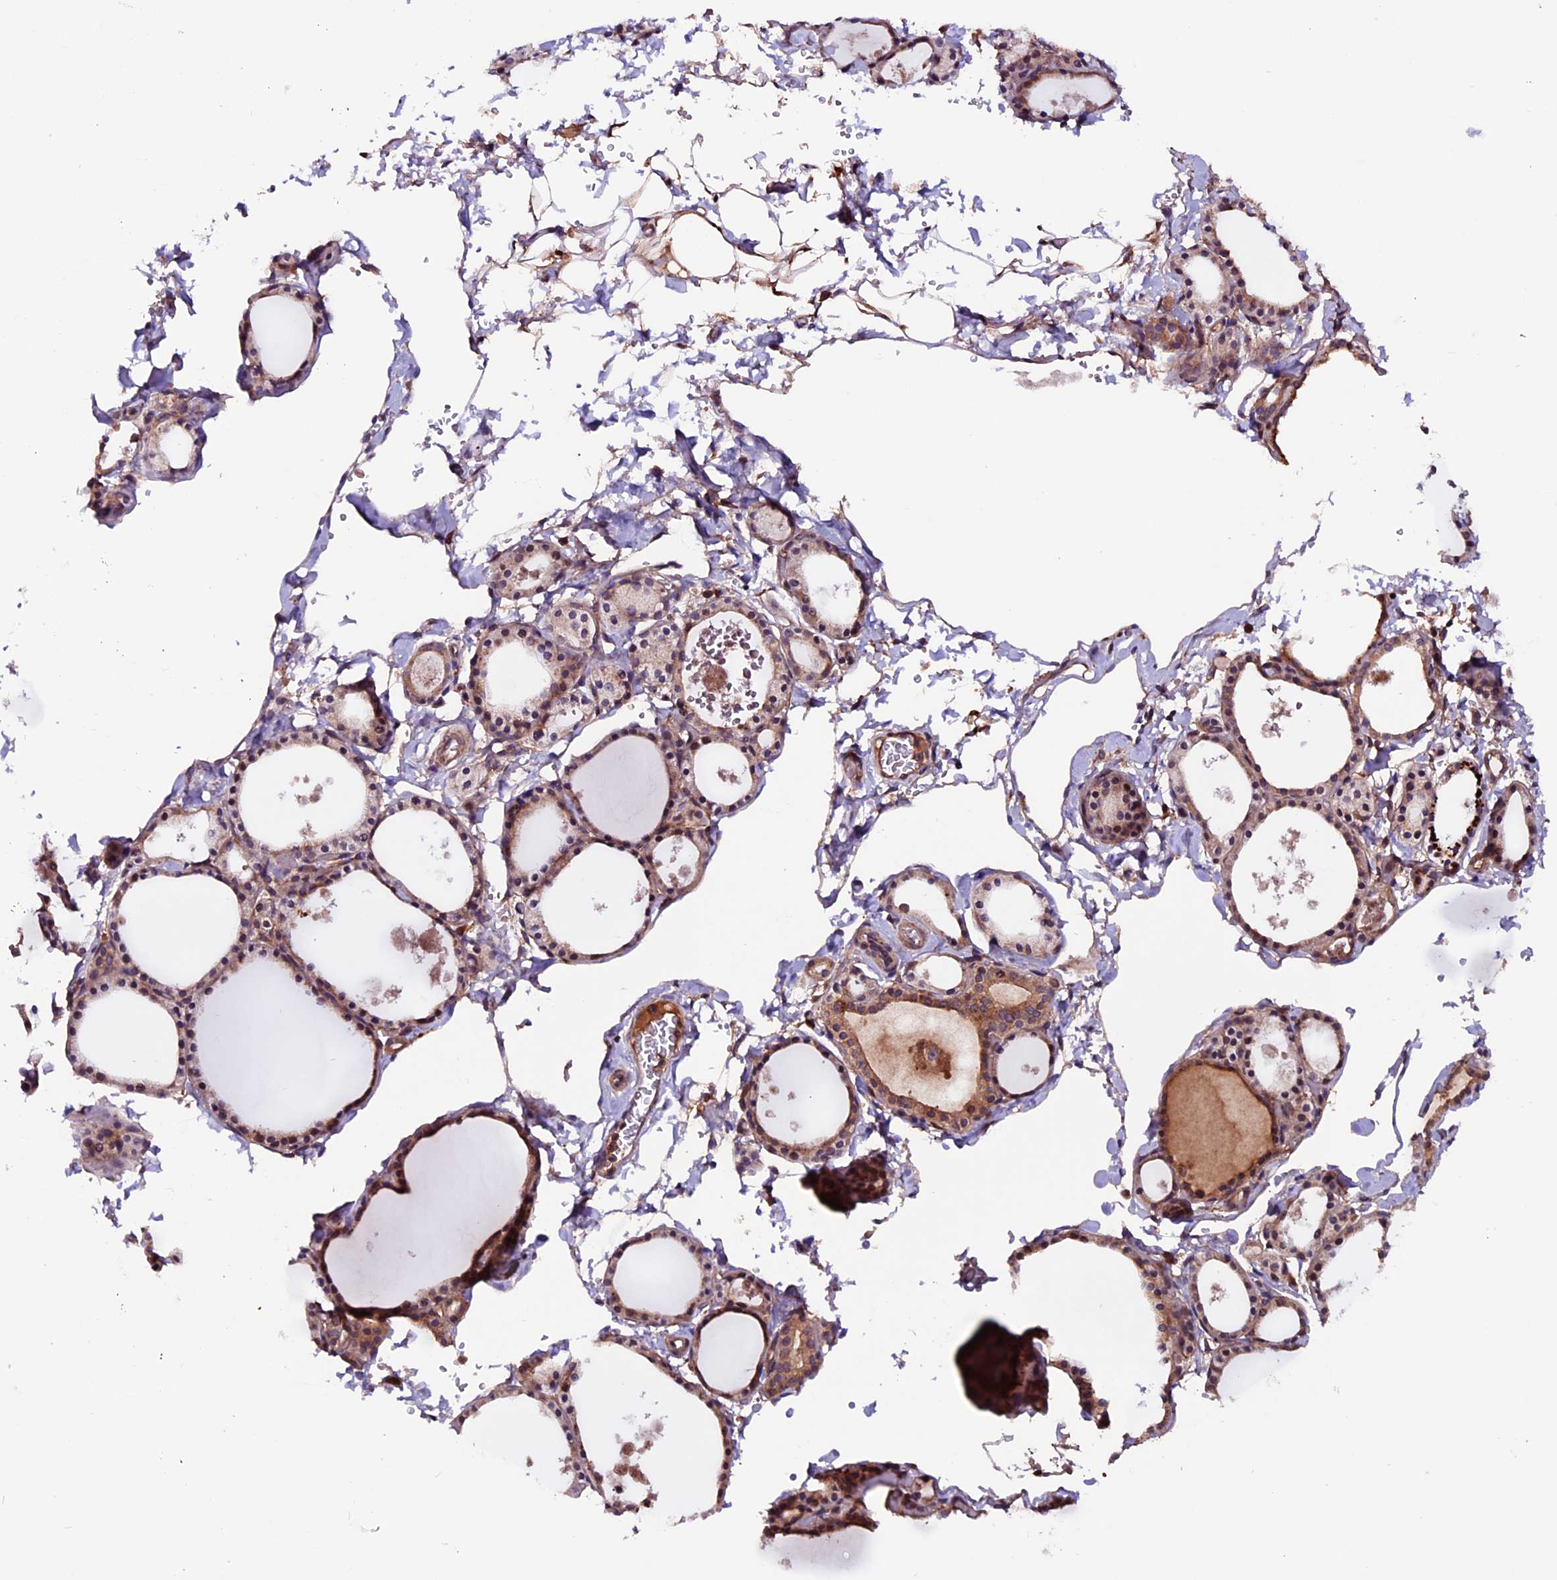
{"staining": {"intensity": "moderate", "quantity": ">75%", "location": "cytoplasmic/membranous"}, "tissue": "thyroid gland", "cell_type": "Glandular cells", "image_type": "normal", "snomed": [{"axis": "morphology", "description": "Normal tissue, NOS"}, {"axis": "topography", "description": "Thyroid gland"}], "caption": "Protein expression analysis of normal thyroid gland exhibits moderate cytoplasmic/membranous staining in approximately >75% of glandular cells. The staining is performed using DAB brown chromogen to label protein expression. The nuclei are counter-stained blue using hematoxylin.", "gene": "ZNF598", "patient": {"sex": "male", "age": 56}}